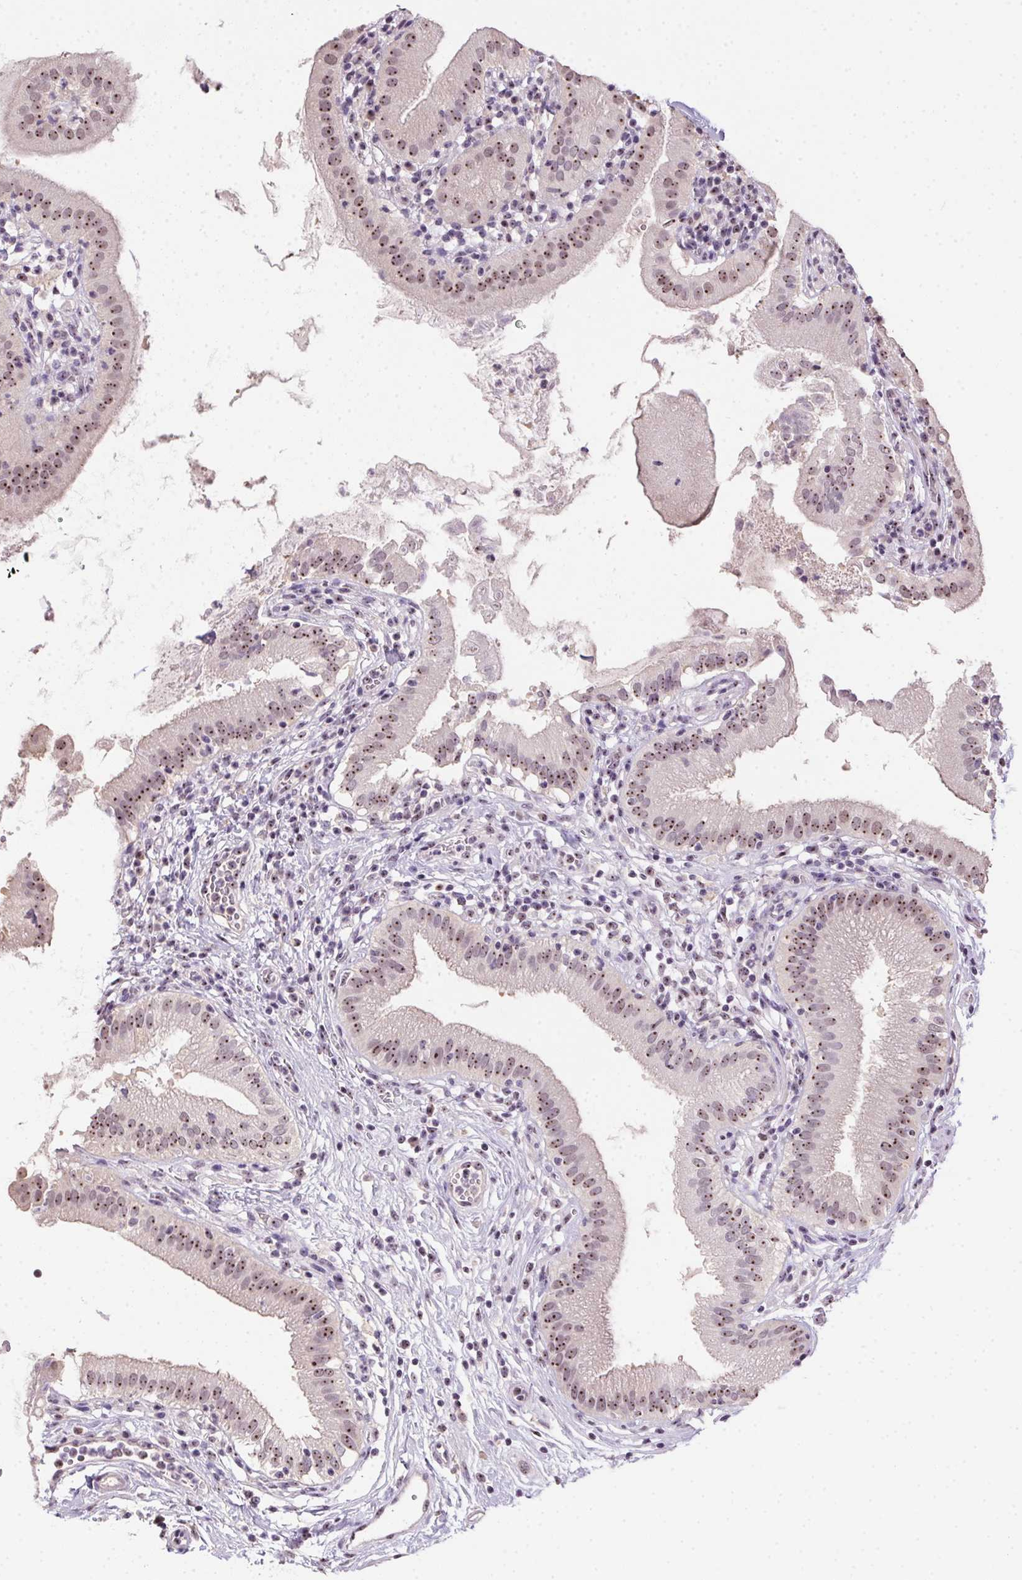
{"staining": {"intensity": "moderate", "quantity": ">75%", "location": "nuclear"}, "tissue": "gallbladder", "cell_type": "Glandular cells", "image_type": "normal", "snomed": [{"axis": "morphology", "description": "Normal tissue, NOS"}, {"axis": "topography", "description": "Gallbladder"}], "caption": "Gallbladder stained with DAB IHC shows medium levels of moderate nuclear positivity in about >75% of glandular cells.", "gene": "BATF2", "patient": {"sex": "female", "age": 65}}